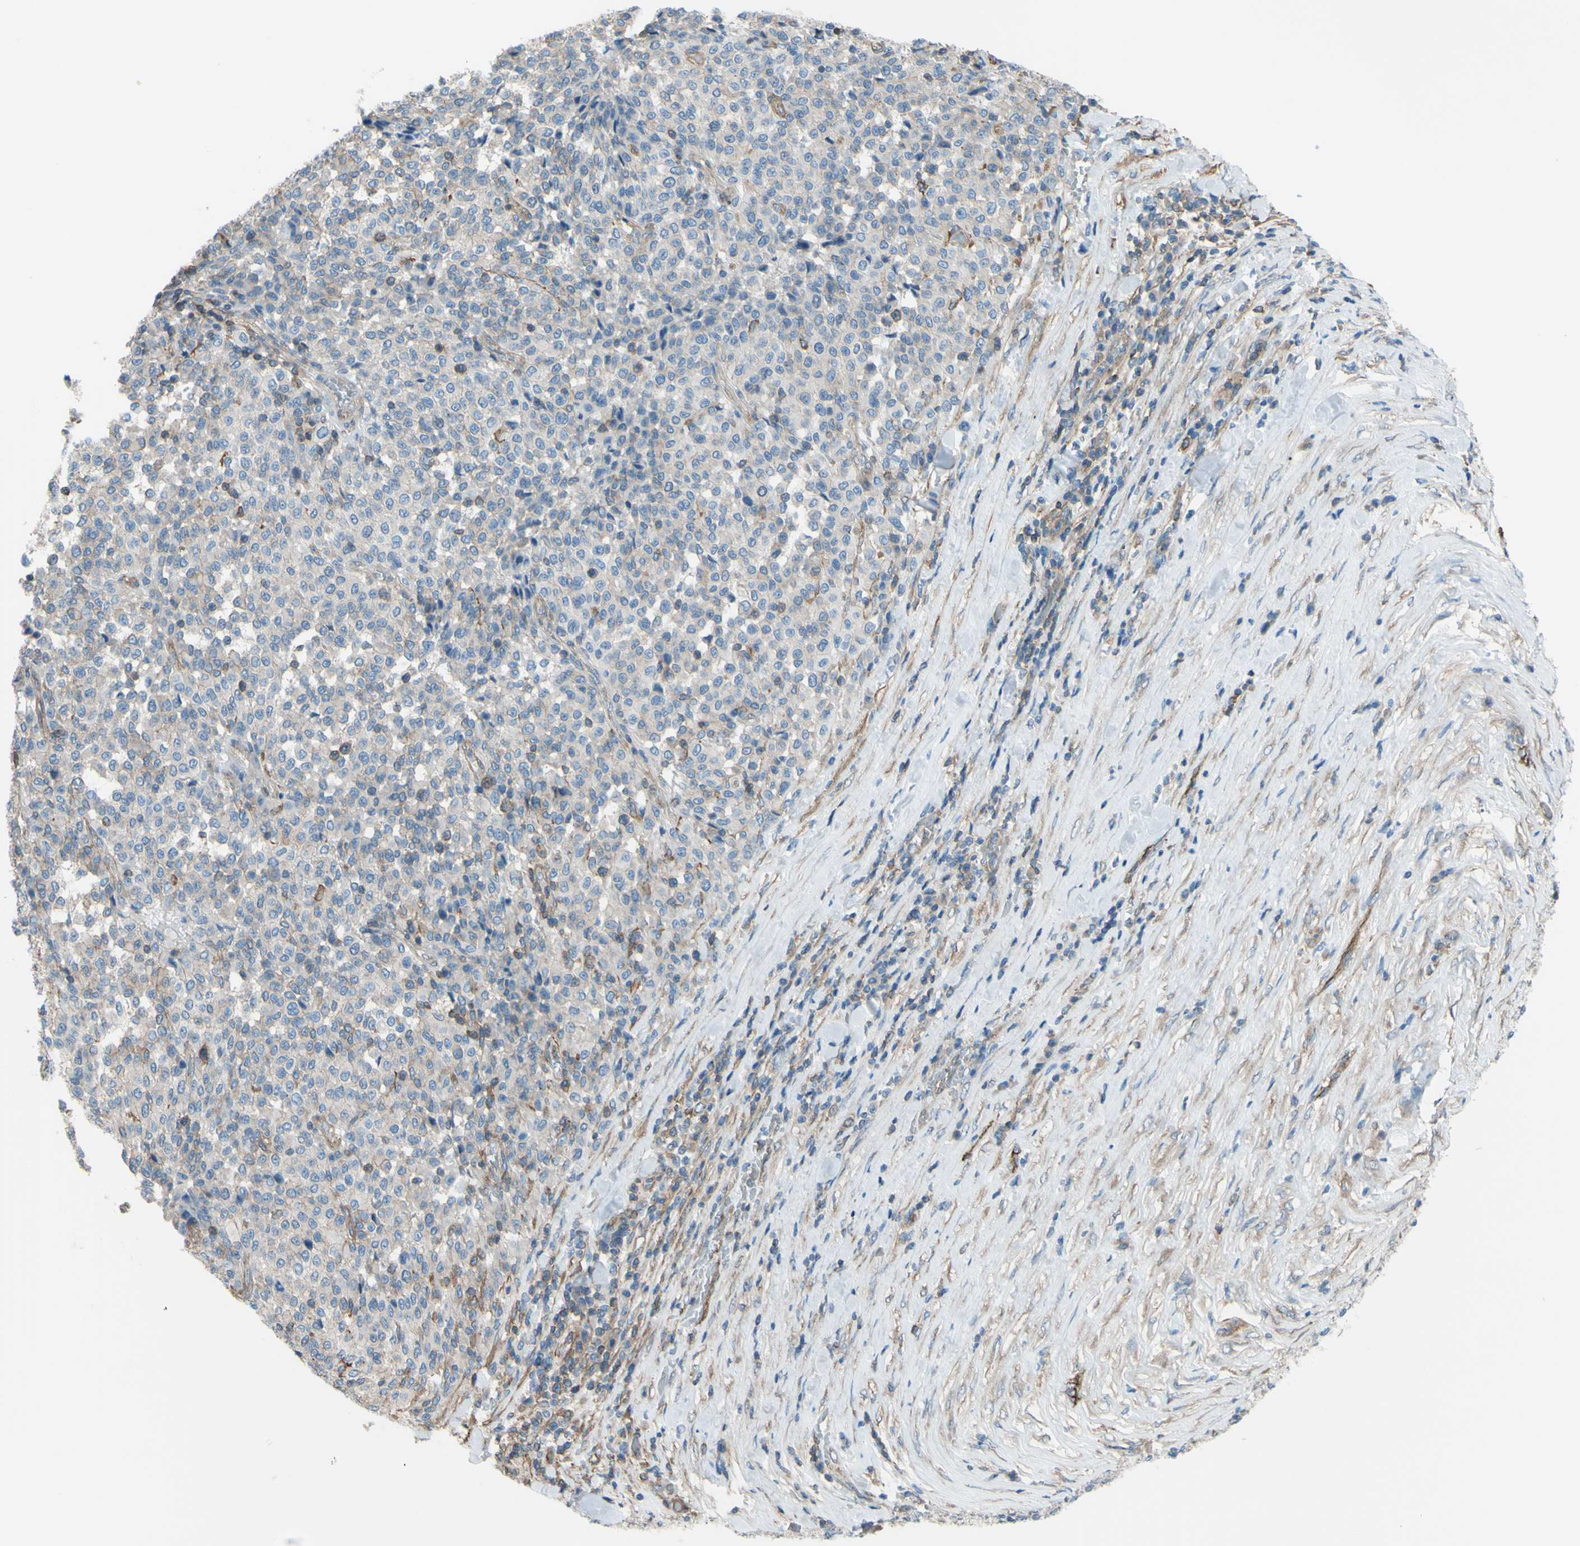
{"staining": {"intensity": "negative", "quantity": "none", "location": "none"}, "tissue": "melanoma", "cell_type": "Tumor cells", "image_type": "cancer", "snomed": [{"axis": "morphology", "description": "Malignant melanoma, Metastatic site"}, {"axis": "topography", "description": "Pancreas"}], "caption": "This is an immunohistochemistry (IHC) histopathology image of malignant melanoma (metastatic site). There is no staining in tumor cells.", "gene": "ADD1", "patient": {"sex": "female", "age": 30}}